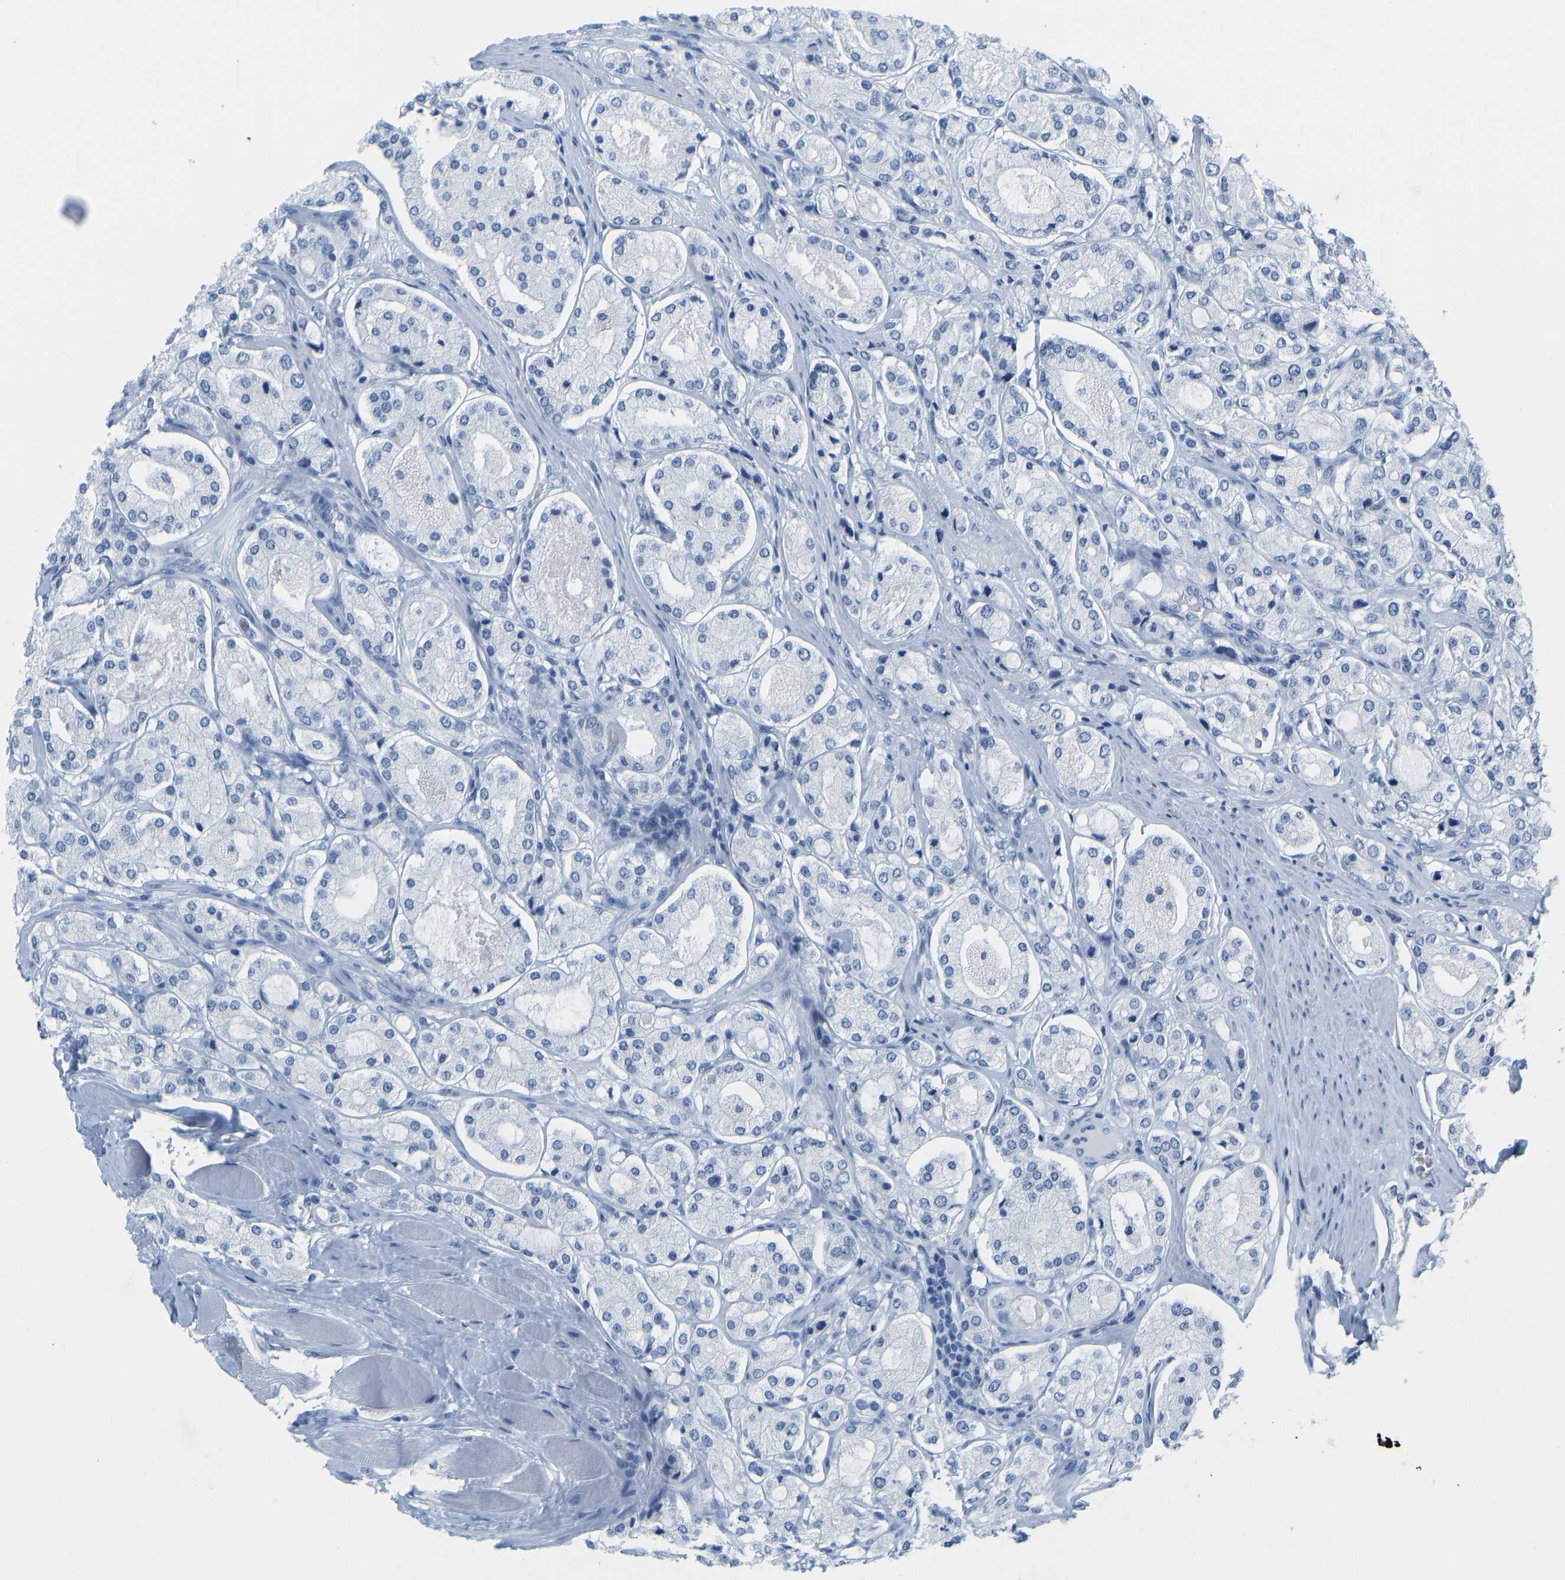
{"staining": {"intensity": "negative", "quantity": "none", "location": "none"}, "tissue": "prostate cancer", "cell_type": "Tumor cells", "image_type": "cancer", "snomed": [{"axis": "morphology", "description": "Adenocarcinoma, High grade"}, {"axis": "topography", "description": "Prostate"}], "caption": "DAB immunohistochemical staining of prostate cancer (high-grade adenocarcinoma) demonstrates no significant expression in tumor cells. The staining is performed using DAB brown chromogen with nuclei counter-stained in using hematoxylin.", "gene": "SERPINB3", "patient": {"sex": "male", "age": 65}}